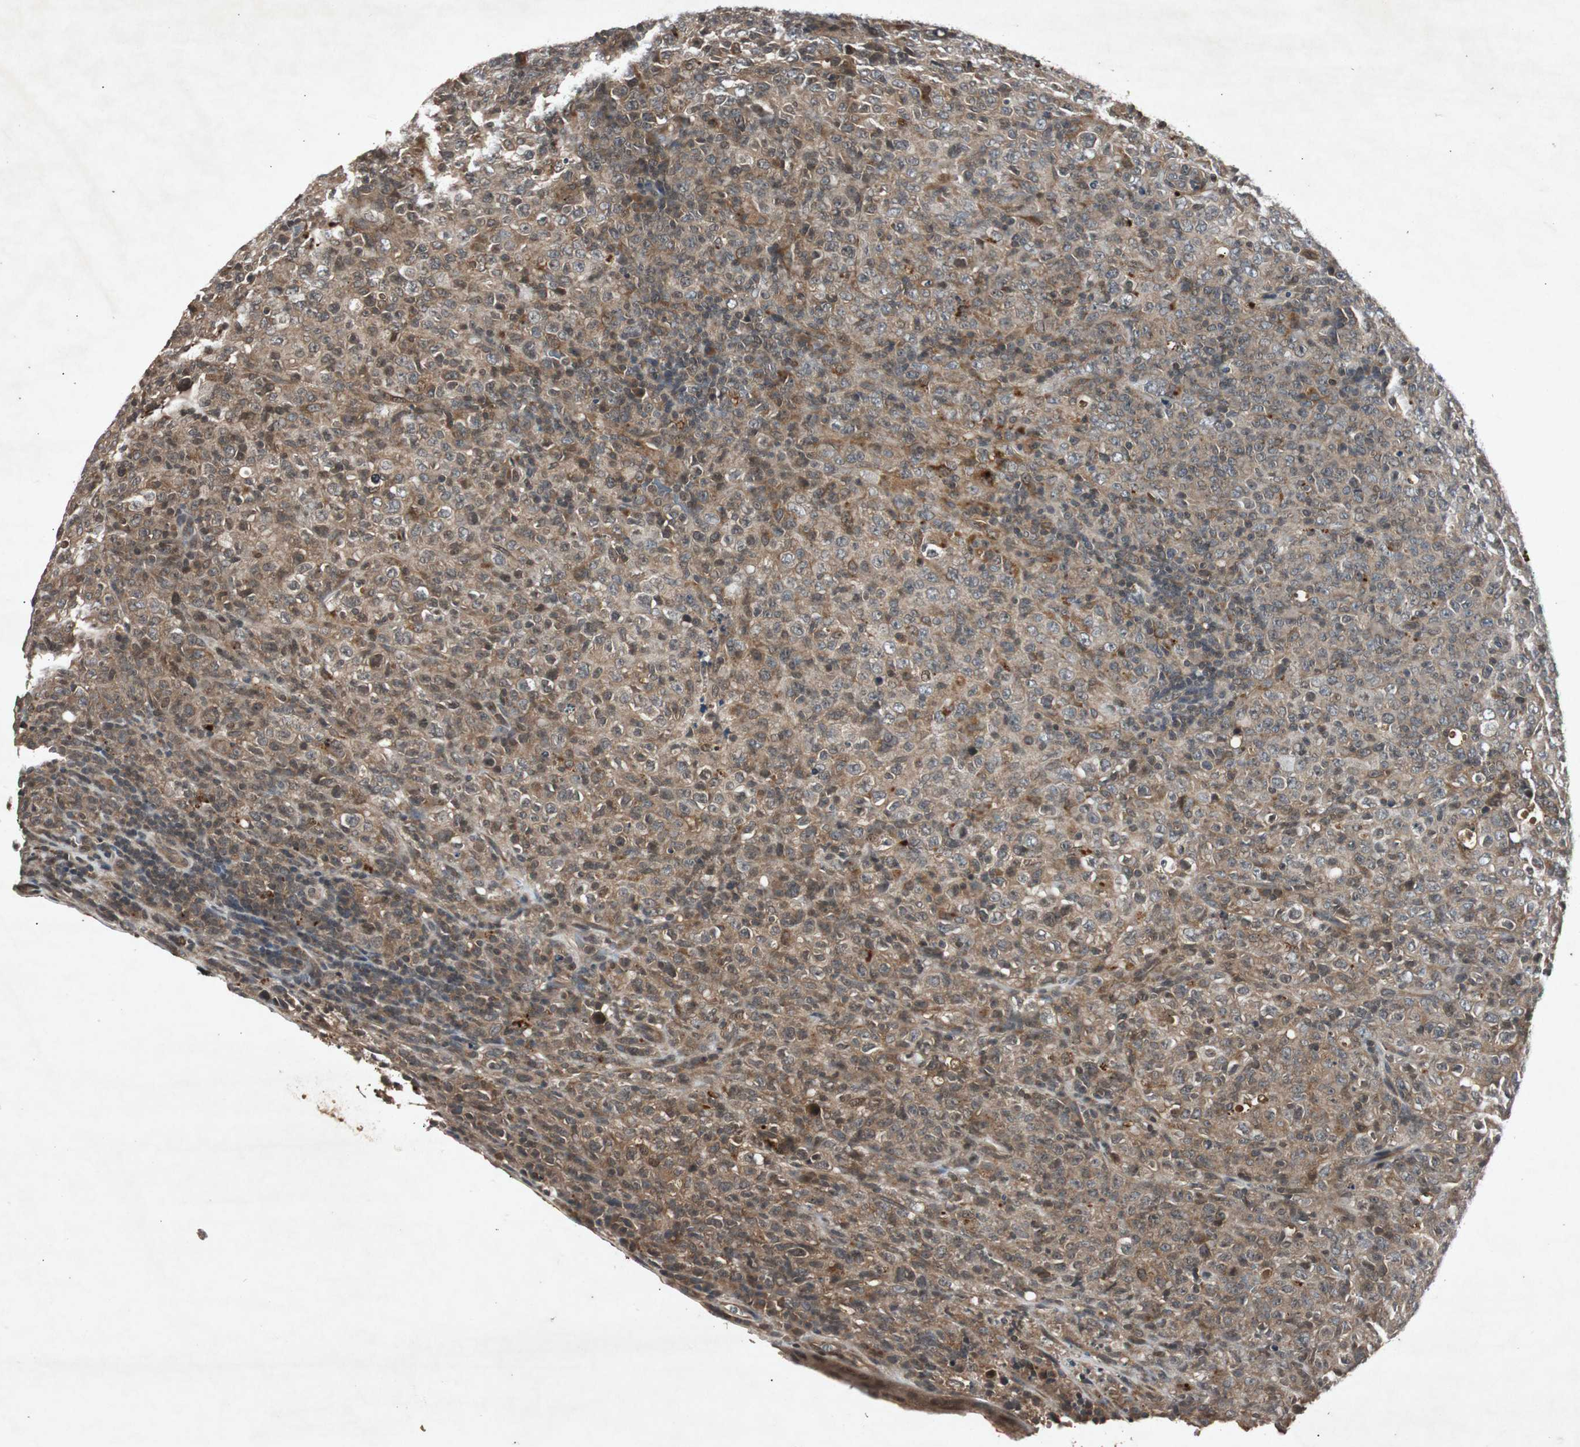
{"staining": {"intensity": "moderate", "quantity": "25%-75%", "location": "cytoplasmic/membranous"}, "tissue": "lymphoma", "cell_type": "Tumor cells", "image_type": "cancer", "snomed": [{"axis": "morphology", "description": "Malignant lymphoma, non-Hodgkin's type, High grade"}, {"axis": "topography", "description": "Tonsil"}], "caption": "DAB (3,3'-diaminobenzidine) immunohistochemical staining of human malignant lymphoma, non-Hodgkin's type (high-grade) demonstrates moderate cytoplasmic/membranous protein positivity in approximately 25%-75% of tumor cells.", "gene": "SLIT2", "patient": {"sex": "female", "age": 36}}